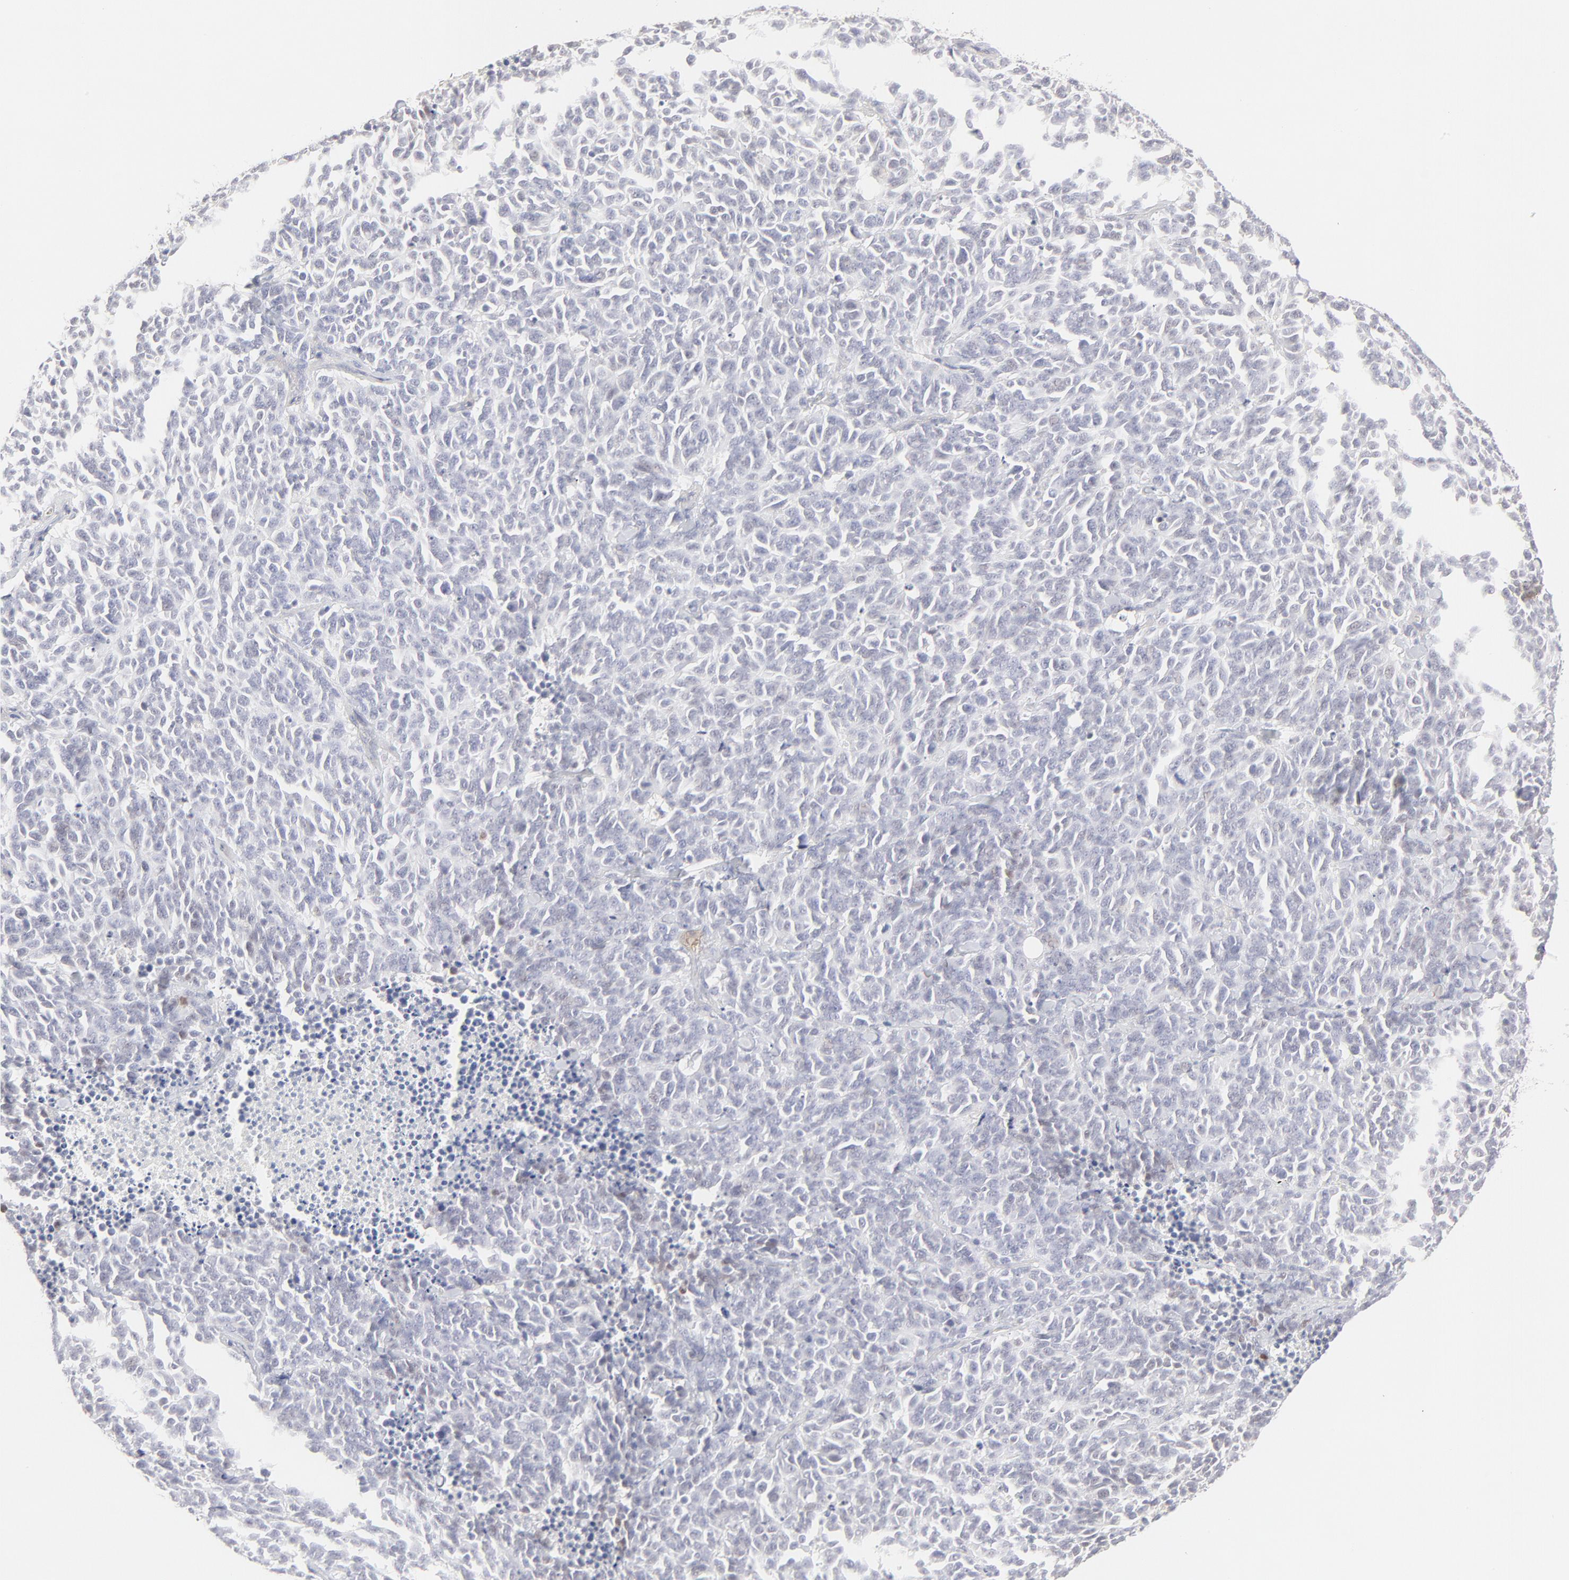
{"staining": {"intensity": "negative", "quantity": "none", "location": "none"}, "tissue": "lung cancer", "cell_type": "Tumor cells", "image_type": "cancer", "snomed": [{"axis": "morphology", "description": "Neoplasm, malignant, NOS"}, {"axis": "topography", "description": "Lung"}], "caption": "This is an immunohistochemistry (IHC) micrograph of lung cancer (malignant neoplasm). There is no staining in tumor cells.", "gene": "ELF3", "patient": {"sex": "female", "age": 58}}